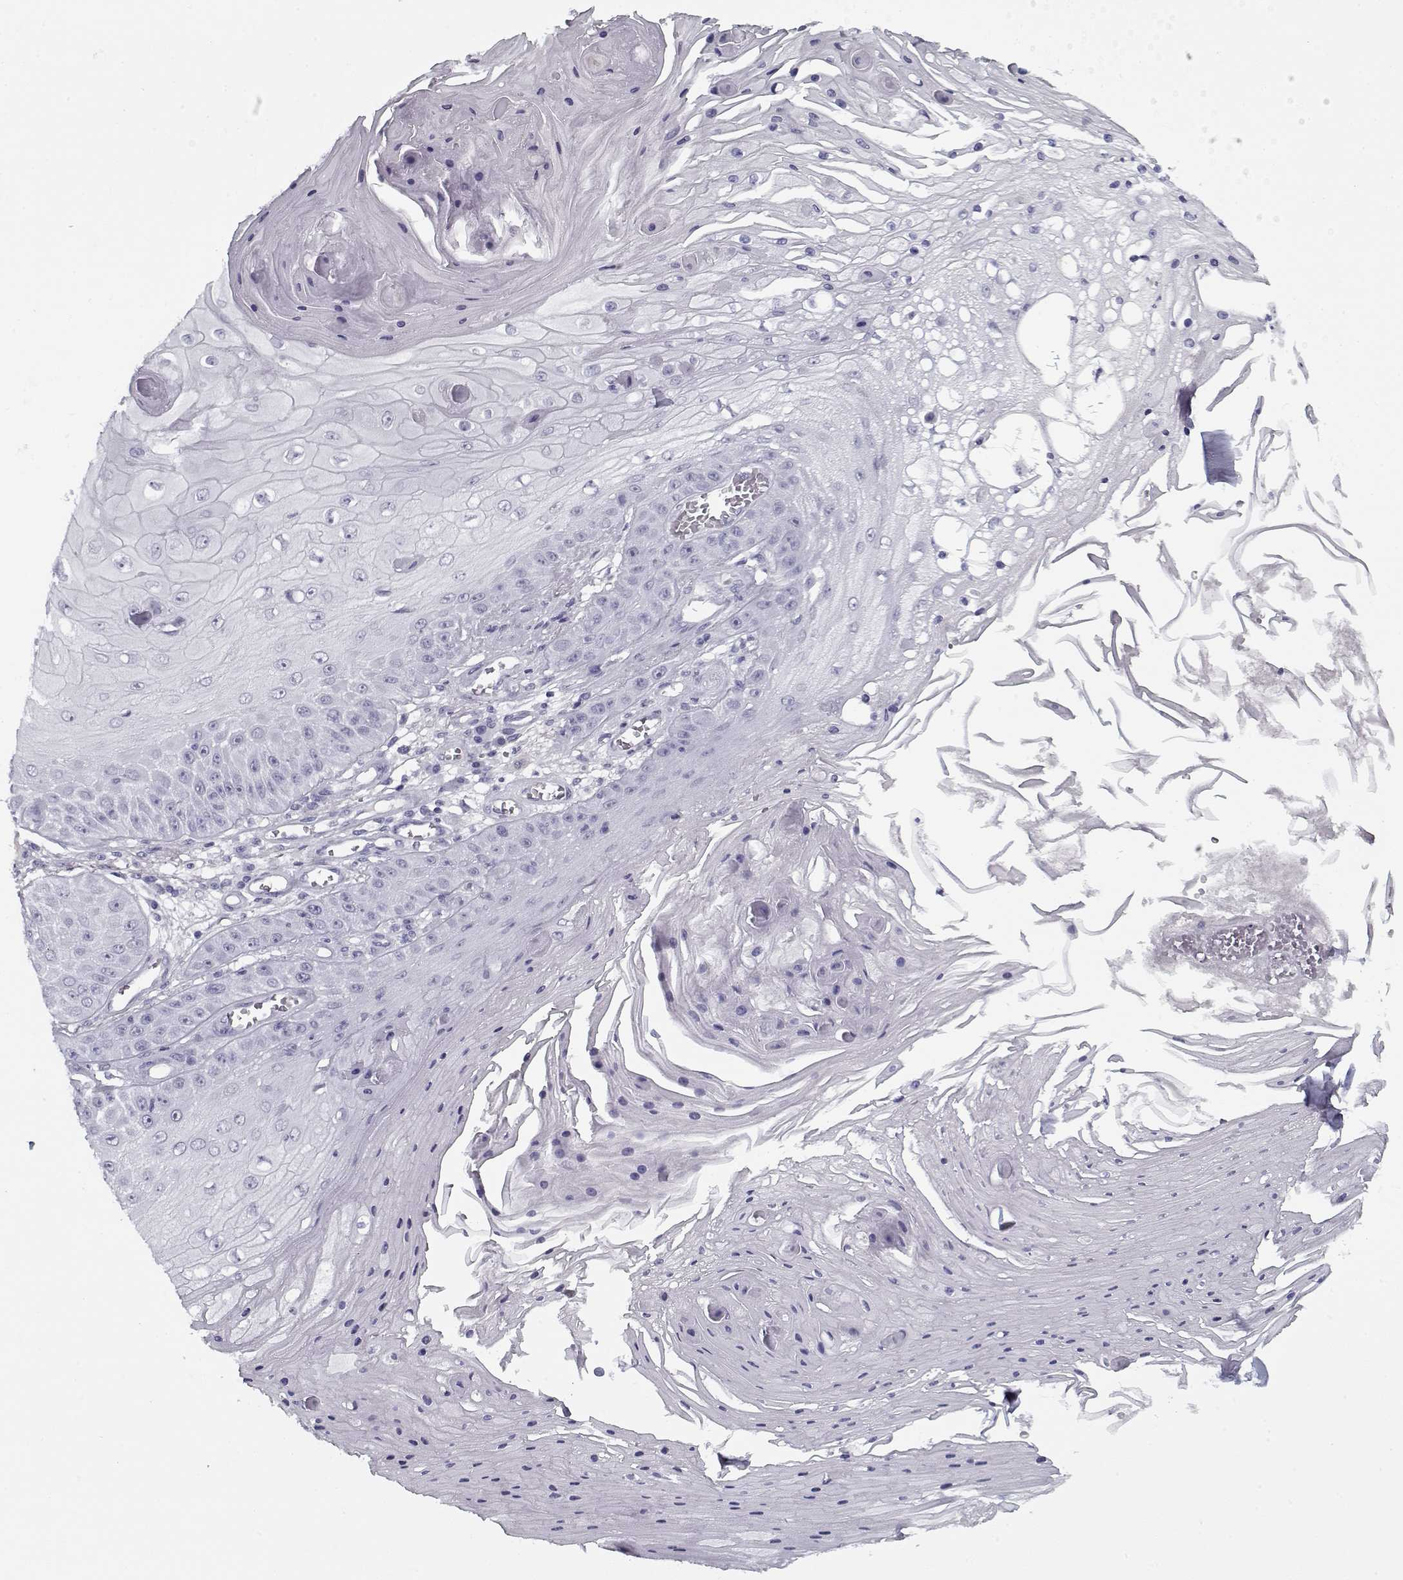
{"staining": {"intensity": "negative", "quantity": "none", "location": "none"}, "tissue": "skin cancer", "cell_type": "Tumor cells", "image_type": "cancer", "snomed": [{"axis": "morphology", "description": "Squamous cell carcinoma, NOS"}, {"axis": "topography", "description": "Skin"}], "caption": "IHC of skin cancer (squamous cell carcinoma) demonstrates no expression in tumor cells.", "gene": "SPACA9", "patient": {"sex": "male", "age": 70}}